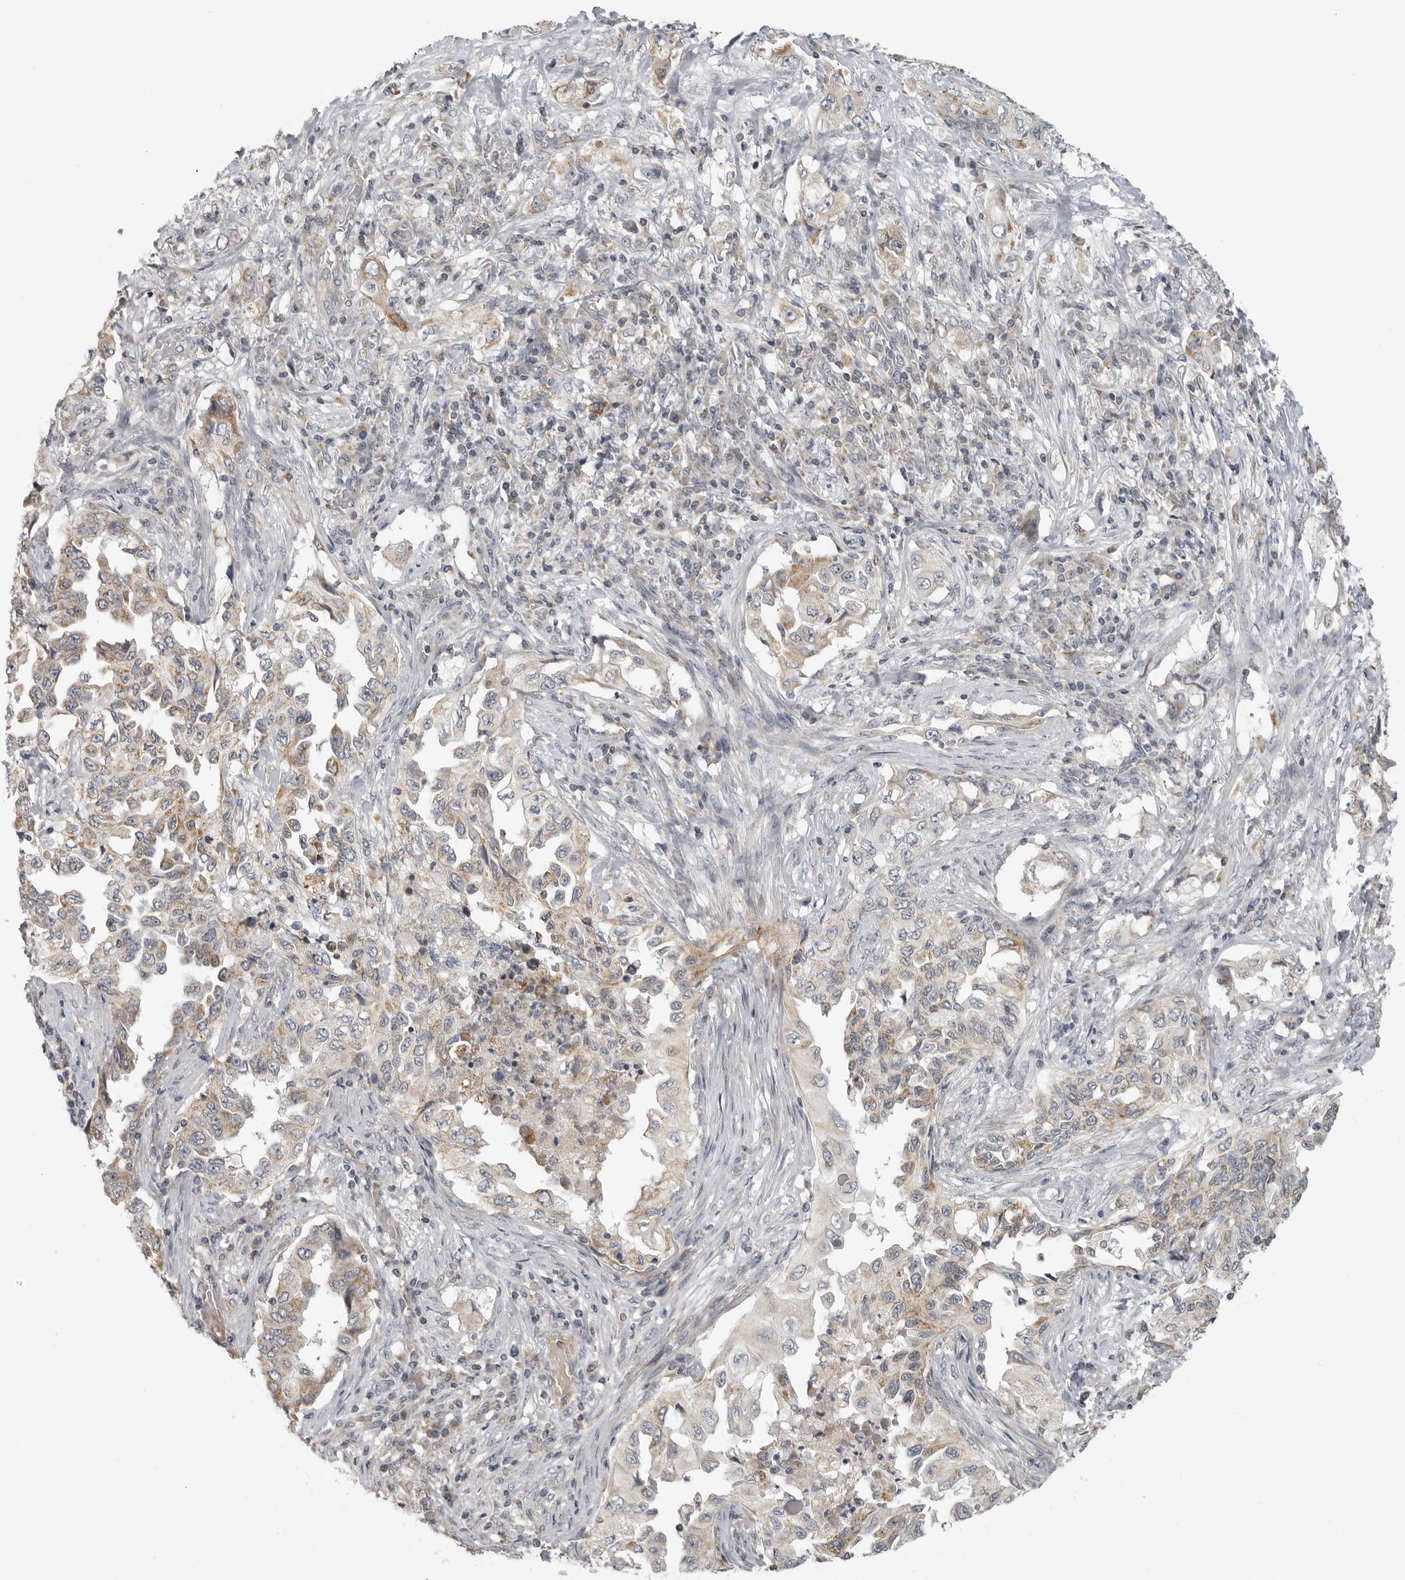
{"staining": {"intensity": "weak", "quantity": "<25%", "location": "cytoplasmic/membranous"}, "tissue": "lung cancer", "cell_type": "Tumor cells", "image_type": "cancer", "snomed": [{"axis": "morphology", "description": "Adenocarcinoma, NOS"}, {"axis": "topography", "description": "Lung"}], "caption": "DAB immunohistochemical staining of human lung cancer shows no significant expression in tumor cells. The staining is performed using DAB (3,3'-diaminobenzidine) brown chromogen with nuclei counter-stained in using hematoxylin.", "gene": "RXFP3", "patient": {"sex": "female", "age": 51}}